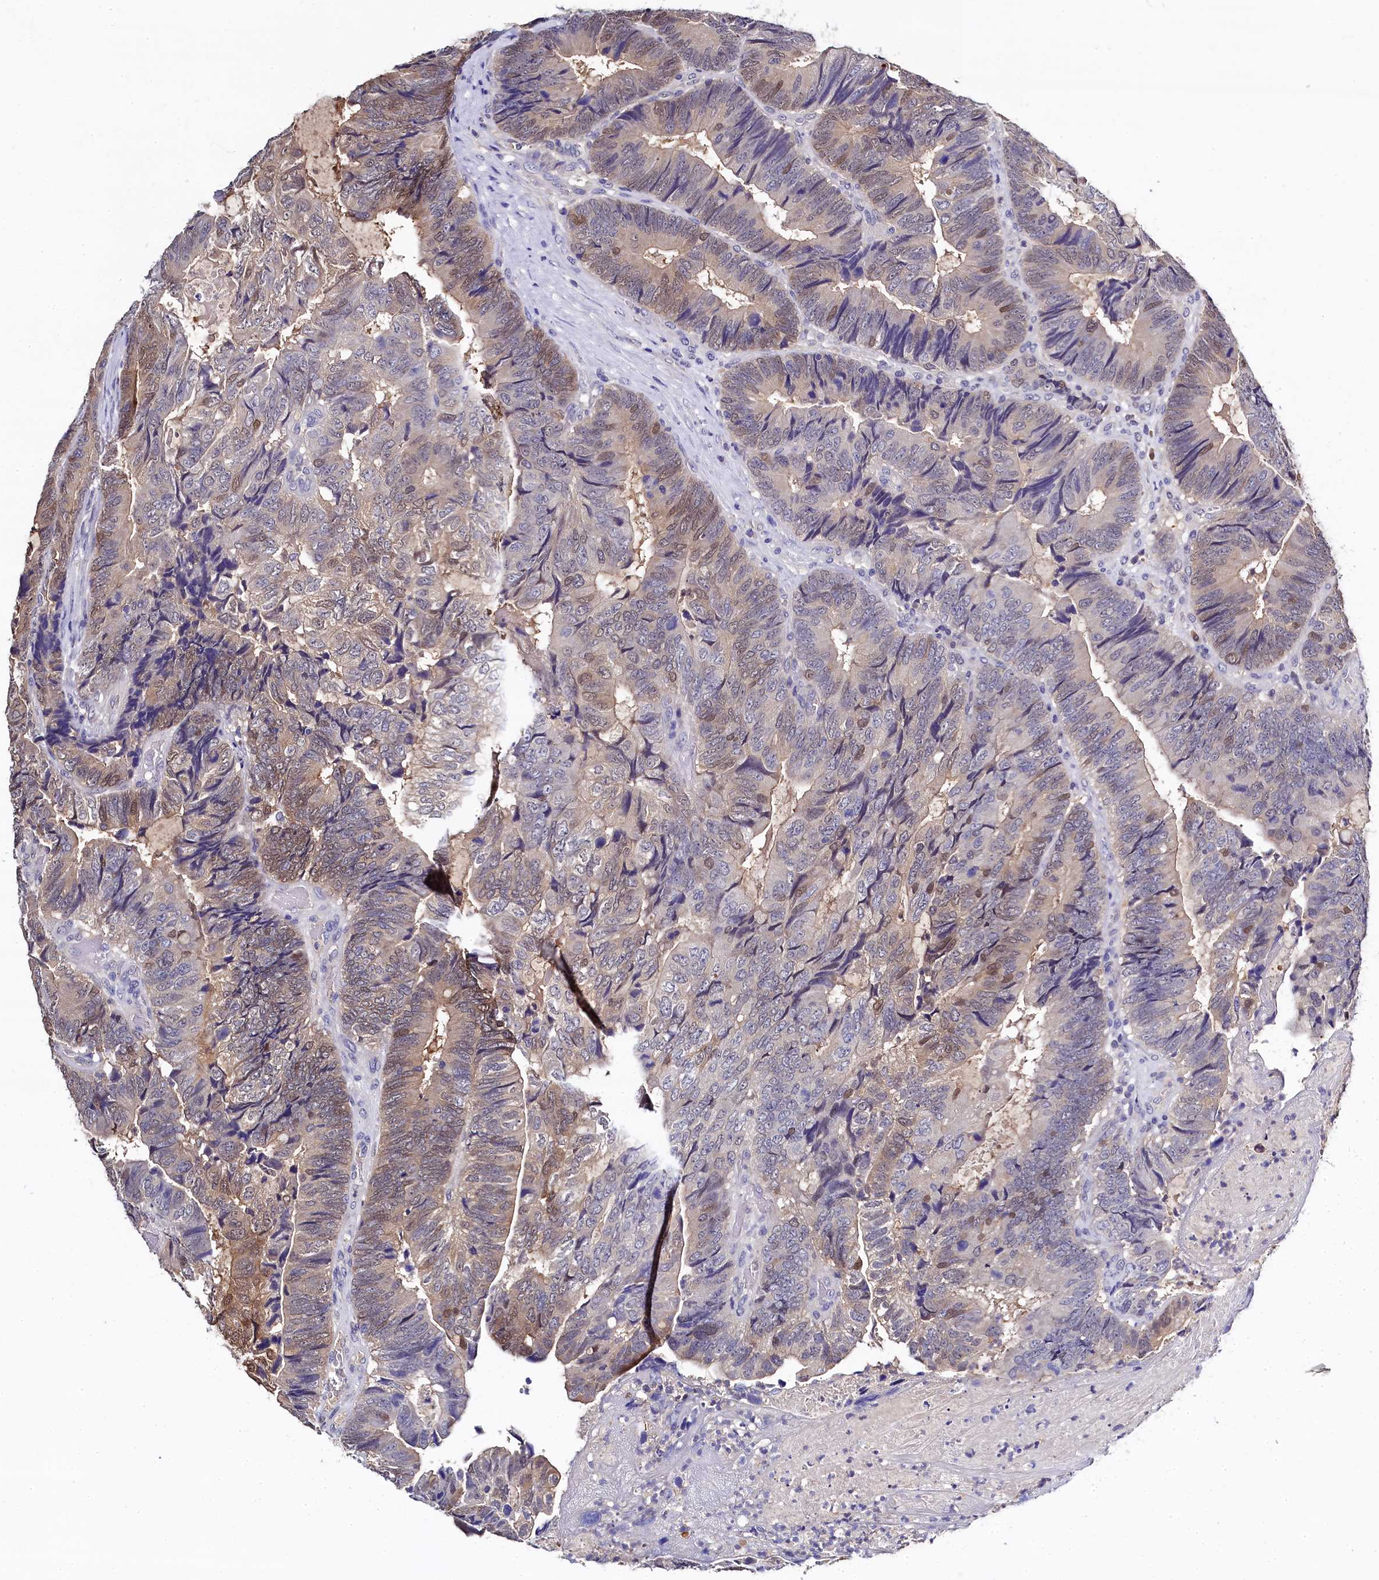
{"staining": {"intensity": "weak", "quantity": "<25%", "location": "nuclear"}, "tissue": "colorectal cancer", "cell_type": "Tumor cells", "image_type": "cancer", "snomed": [{"axis": "morphology", "description": "Adenocarcinoma, NOS"}, {"axis": "topography", "description": "Colon"}], "caption": "Tumor cells are negative for brown protein staining in colorectal cancer (adenocarcinoma).", "gene": "C11orf54", "patient": {"sex": "female", "age": 67}}